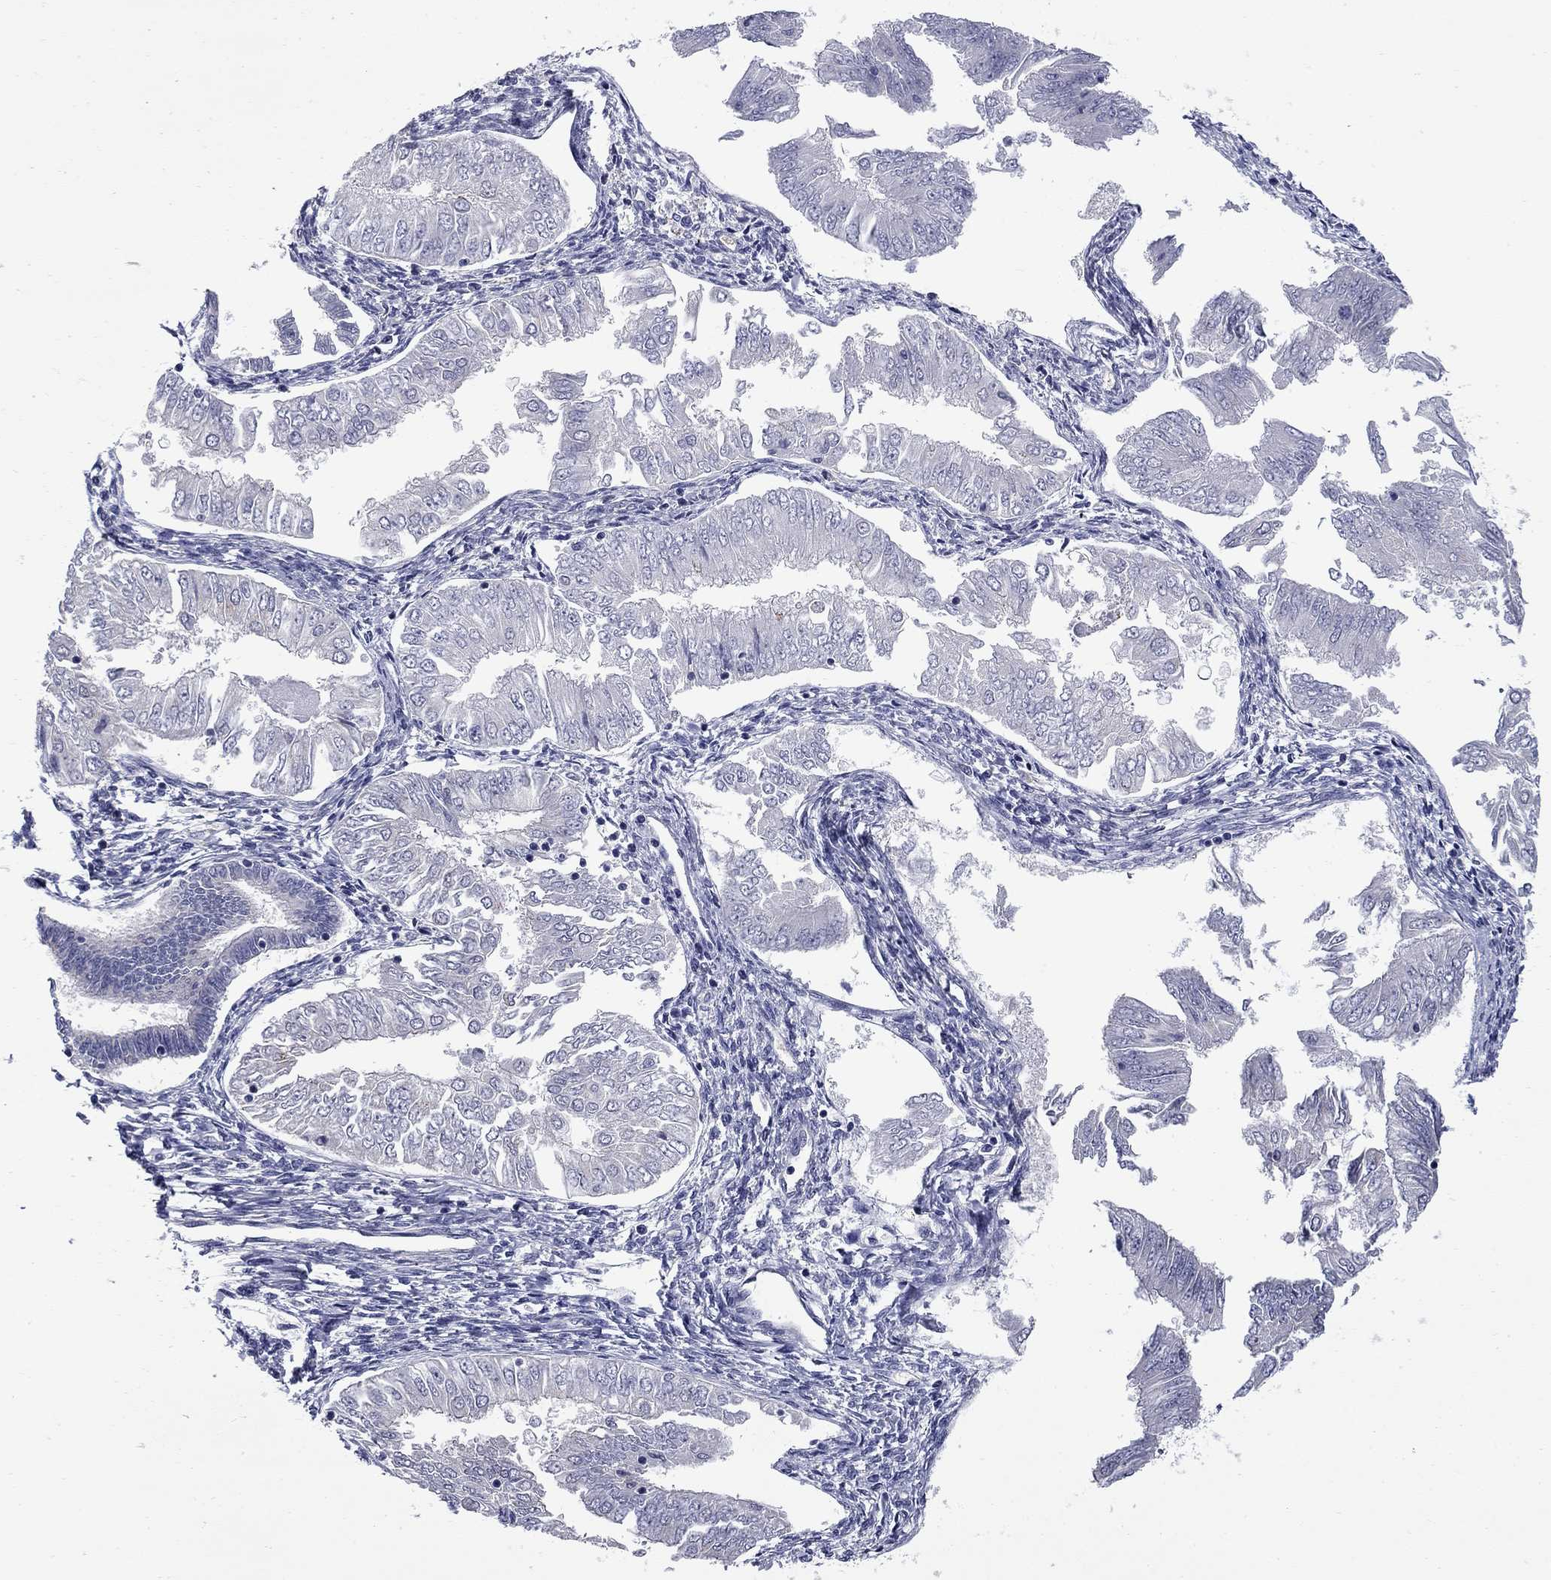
{"staining": {"intensity": "negative", "quantity": "none", "location": "none"}, "tissue": "endometrial cancer", "cell_type": "Tumor cells", "image_type": "cancer", "snomed": [{"axis": "morphology", "description": "Adenocarcinoma, NOS"}, {"axis": "topography", "description": "Endometrium"}], "caption": "Tumor cells show no significant expression in adenocarcinoma (endometrial).", "gene": "HTR4", "patient": {"sex": "female", "age": 53}}